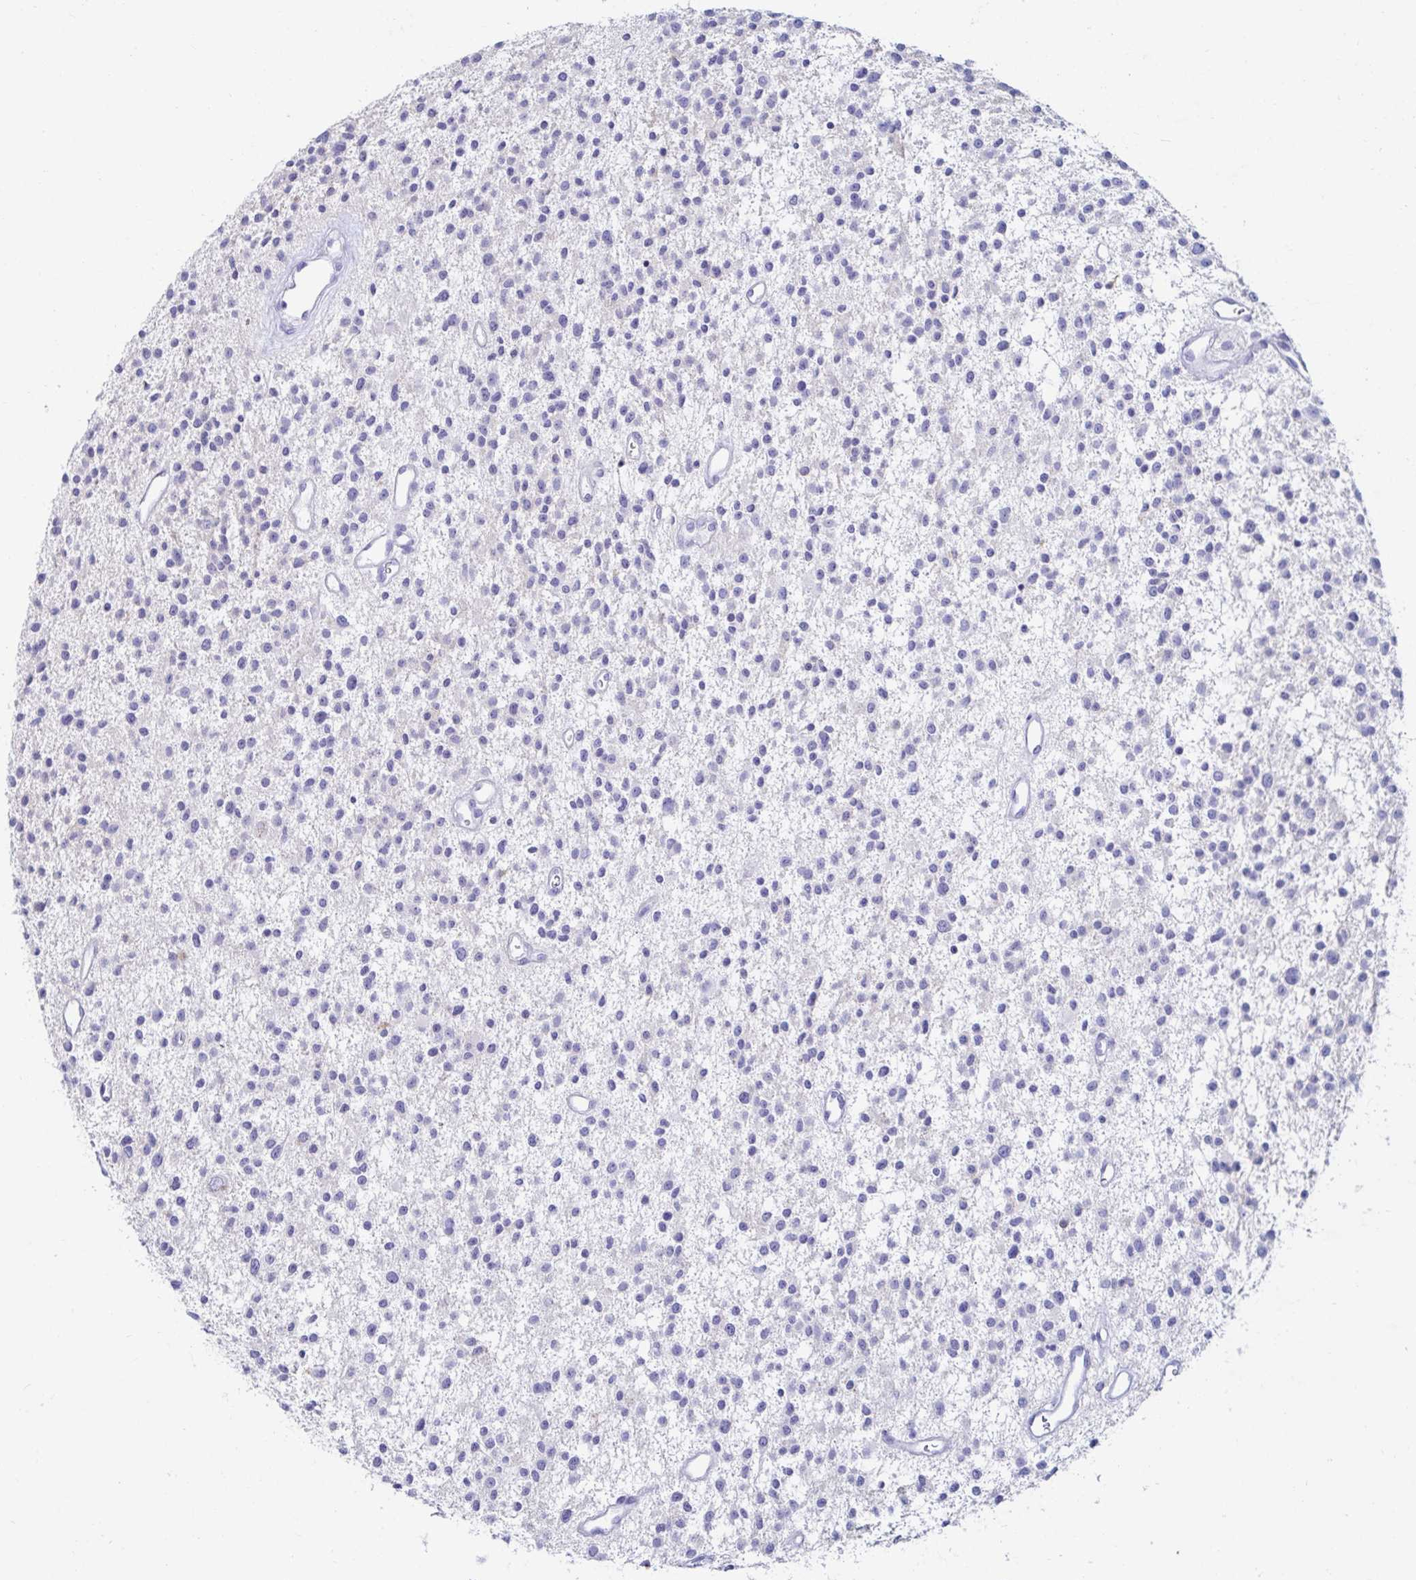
{"staining": {"intensity": "negative", "quantity": "none", "location": "none"}, "tissue": "glioma", "cell_type": "Tumor cells", "image_type": "cancer", "snomed": [{"axis": "morphology", "description": "Glioma, malignant, Low grade"}, {"axis": "topography", "description": "Brain"}], "caption": "Immunohistochemical staining of malignant glioma (low-grade) reveals no significant positivity in tumor cells. (IHC, brightfield microscopy, high magnification).", "gene": "C4orf17", "patient": {"sex": "male", "age": 43}}